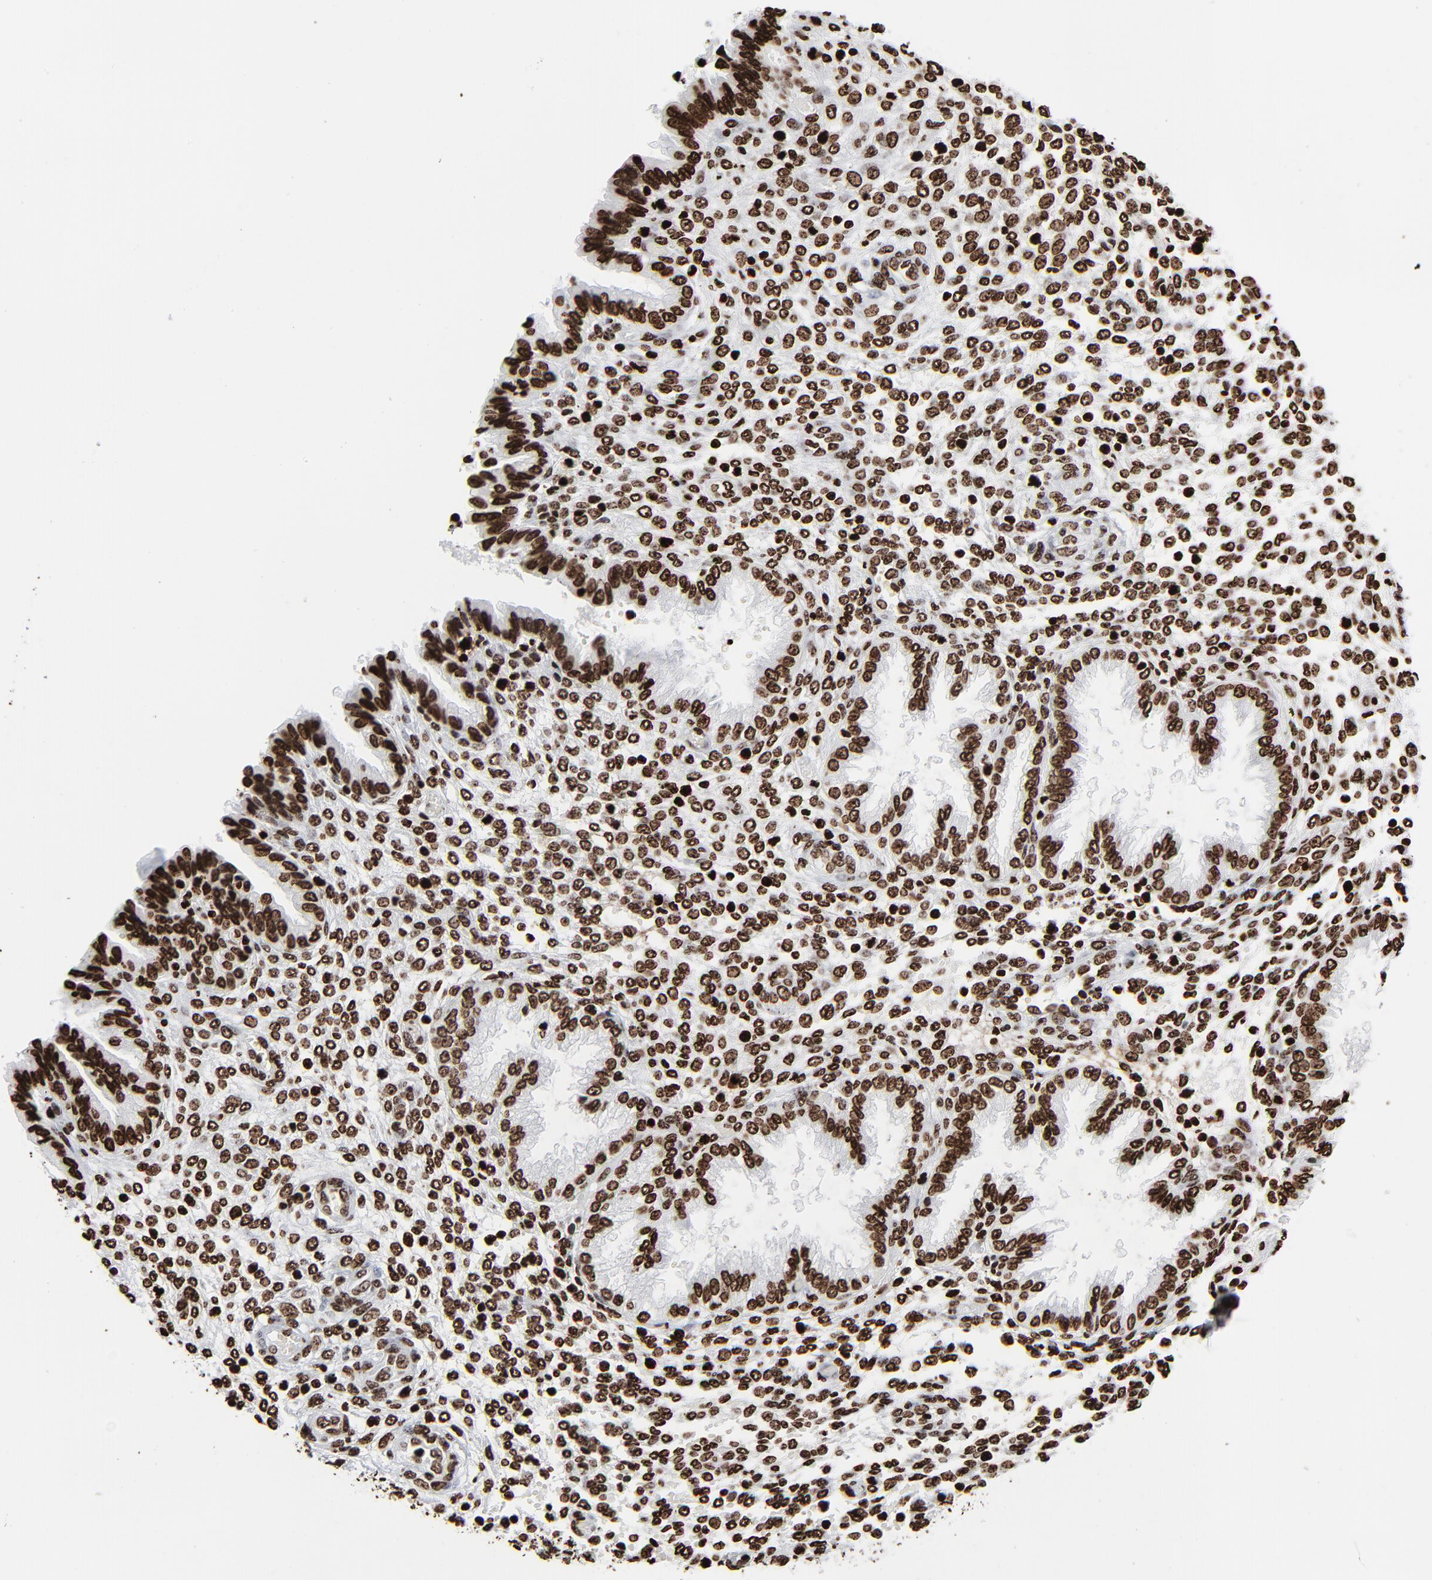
{"staining": {"intensity": "strong", "quantity": ">75%", "location": "nuclear"}, "tissue": "endometrium", "cell_type": "Cells in endometrial stroma", "image_type": "normal", "snomed": [{"axis": "morphology", "description": "Normal tissue, NOS"}, {"axis": "topography", "description": "Endometrium"}], "caption": "About >75% of cells in endometrial stroma in unremarkable endometrium demonstrate strong nuclear protein positivity as visualized by brown immunohistochemical staining.", "gene": "H3", "patient": {"sex": "female", "age": 33}}